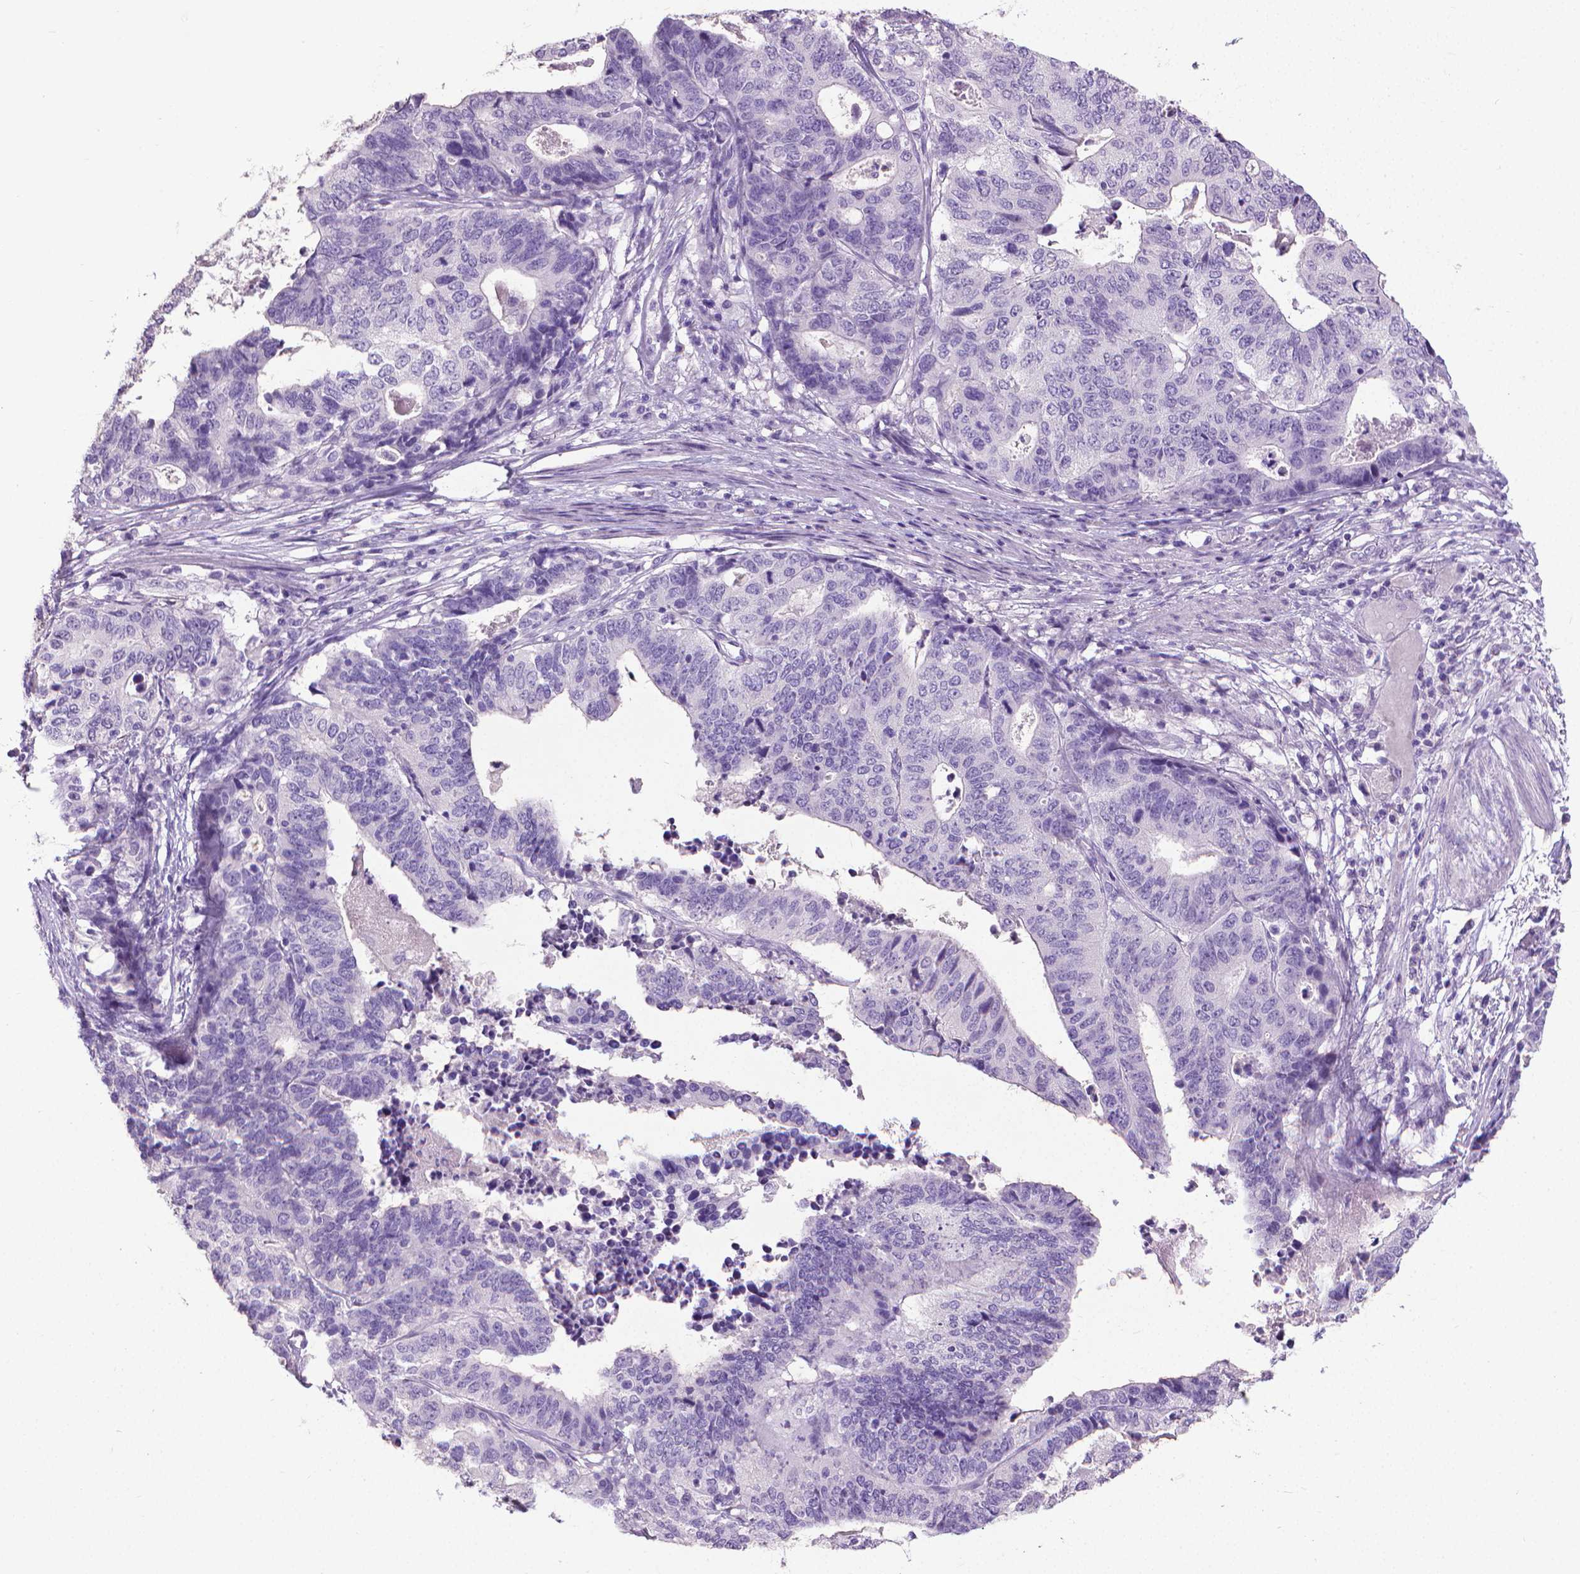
{"staining": {"intensity": "negative", "quantity": "none", "location": "none"}, "tissue": "stomach cancer", "cell_type": "Tumor cells", "image_type": "cancer", "snomed": [{"axis": "morphology", "description": "Adenocarcinoma, NOS"}, {"axis": "topography", "description": "Stomach, upper"}], "caption": "Immunohistochemistry (IHC) image of neoplastic tissue: stomach adenocarcinoma stained with DAB (3,3'-diaminobenzidine) shows no significant protein staining in tumor cells.", "gene": "KRT5", "patient": {"sex": "female", "age": 67}}